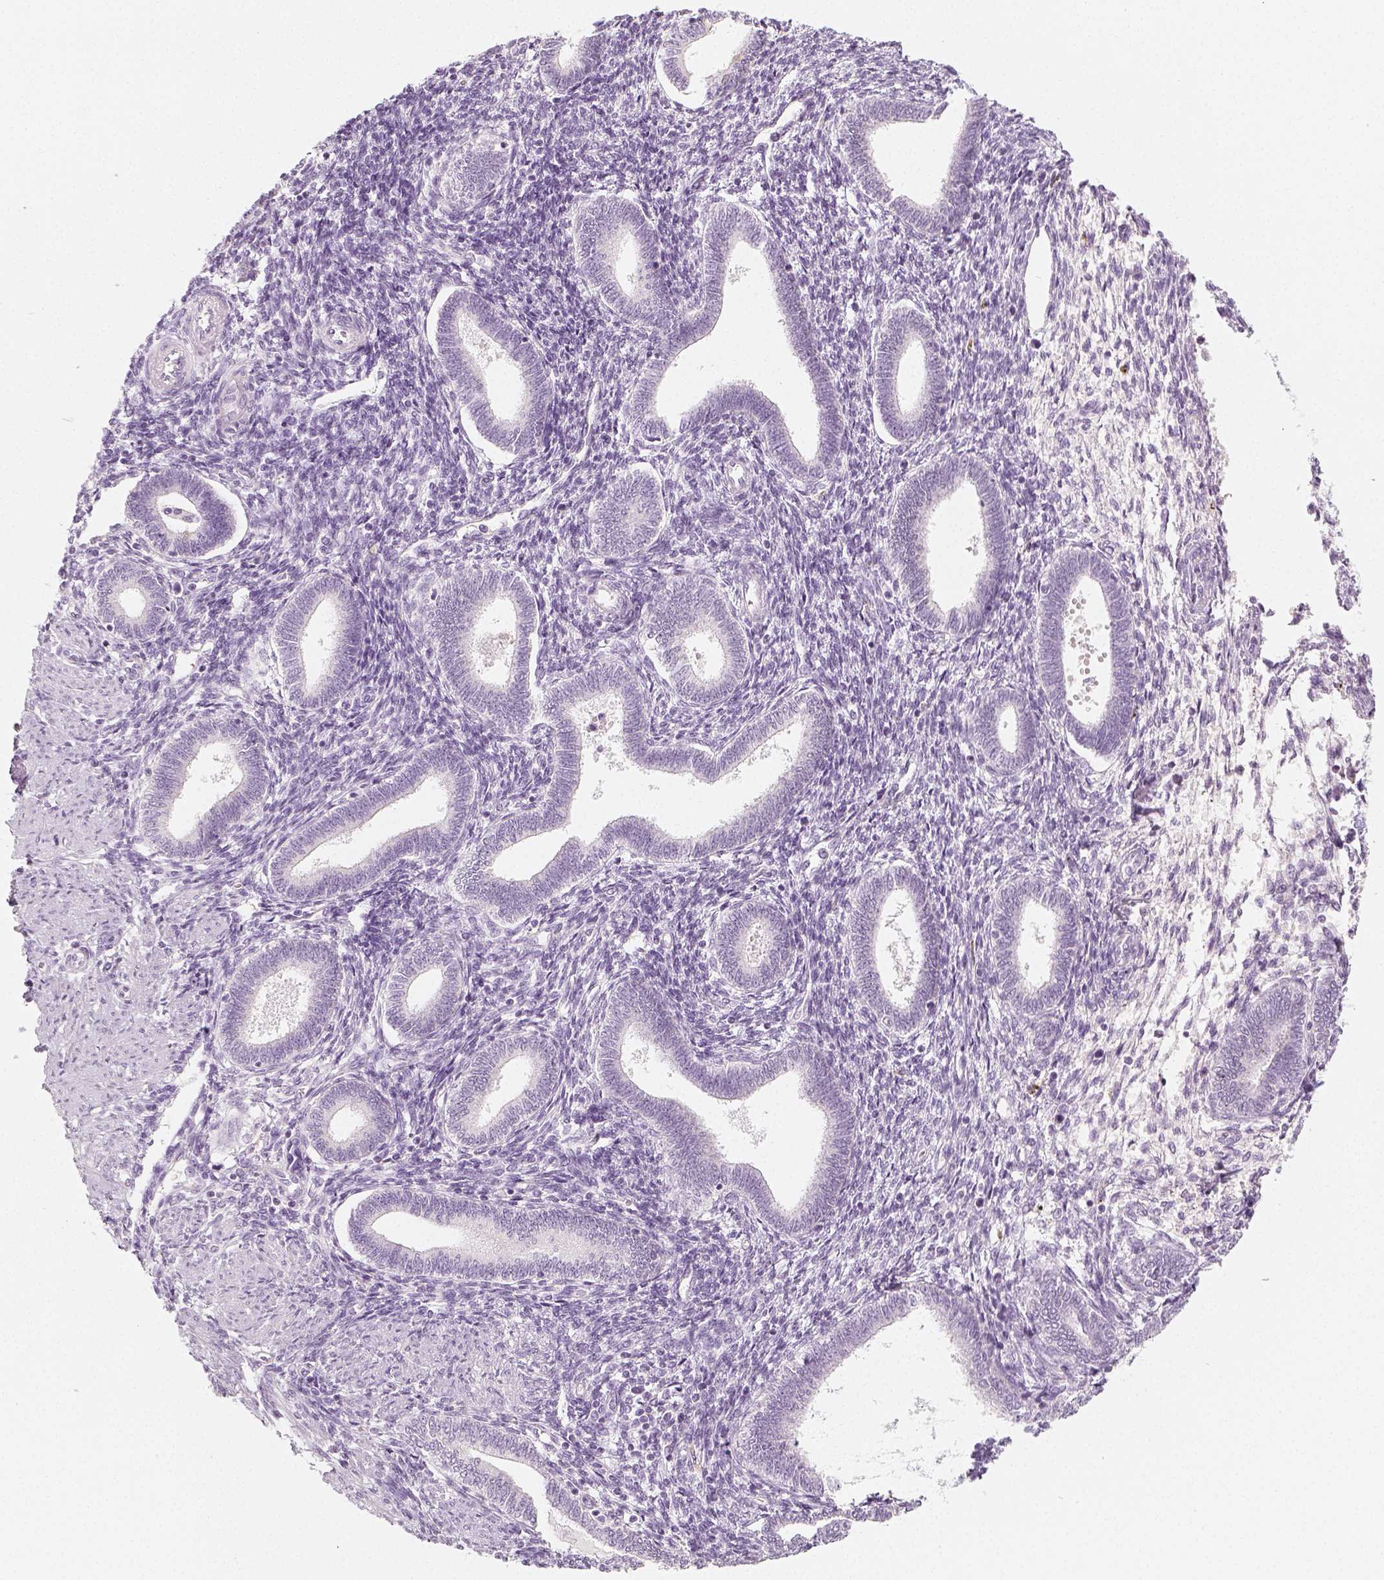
{"staining": {"intensity": "negative", "quantity": "none", "location": "none"}, "tissue": "endometrium", "cell_type": "Cells in endometrial stroma", "image_type": "normal", "snomed": [{"axis": "morphology", "description": "Normal tissue, NOS"}, {"axis": "topography", "description": "Endometrium"}], "caption": "Immunohistochemical staining of normal endometrium demonstrates no significant positivity in cells in endometrial stroma.", "gene": "NECAB2", "patient": {"sex": "female", "age": 42}}